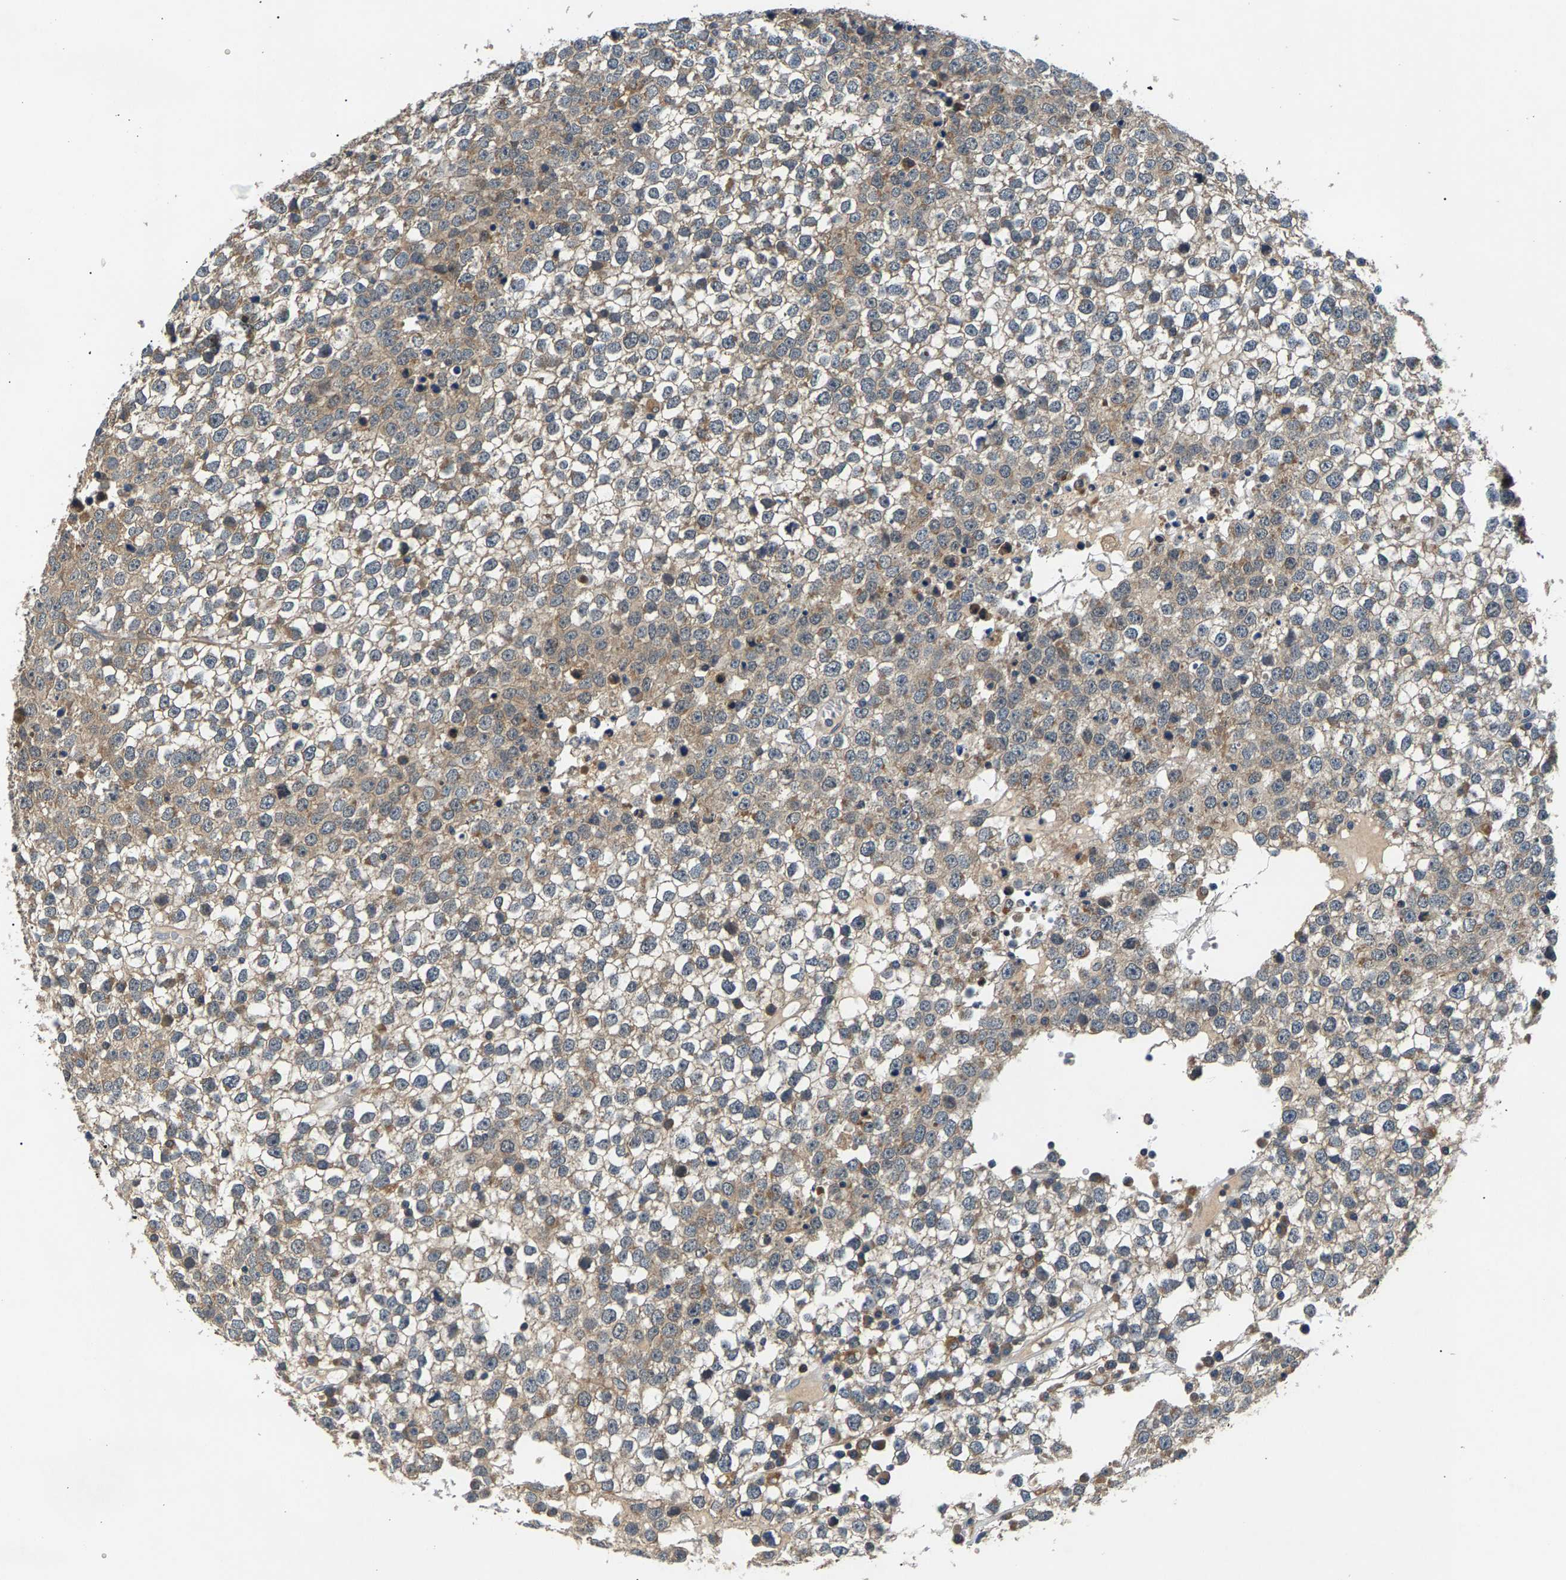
{"staining": {"intensity": "weak", "quantity": "25%-75%", "location": "cytoplasmic/membranous"}, "tissue": "testis cancer", "cell_type": "Tumor cells", "image_type": "cancer", "snomed": [{"axis": "morphology", "description": "Seminoma, NOS"}, {"axis": "topography", "description": "Testis"}], "caption": "A brown stain labels weak cytoplasmic/membranous positivity of a protein in human testis cancer (seminoma) tumor cells. (IHC, brightfield microscopy, high magnification).", "gene": "NT5C", "patient": {"sex": "male", "age": 65}}